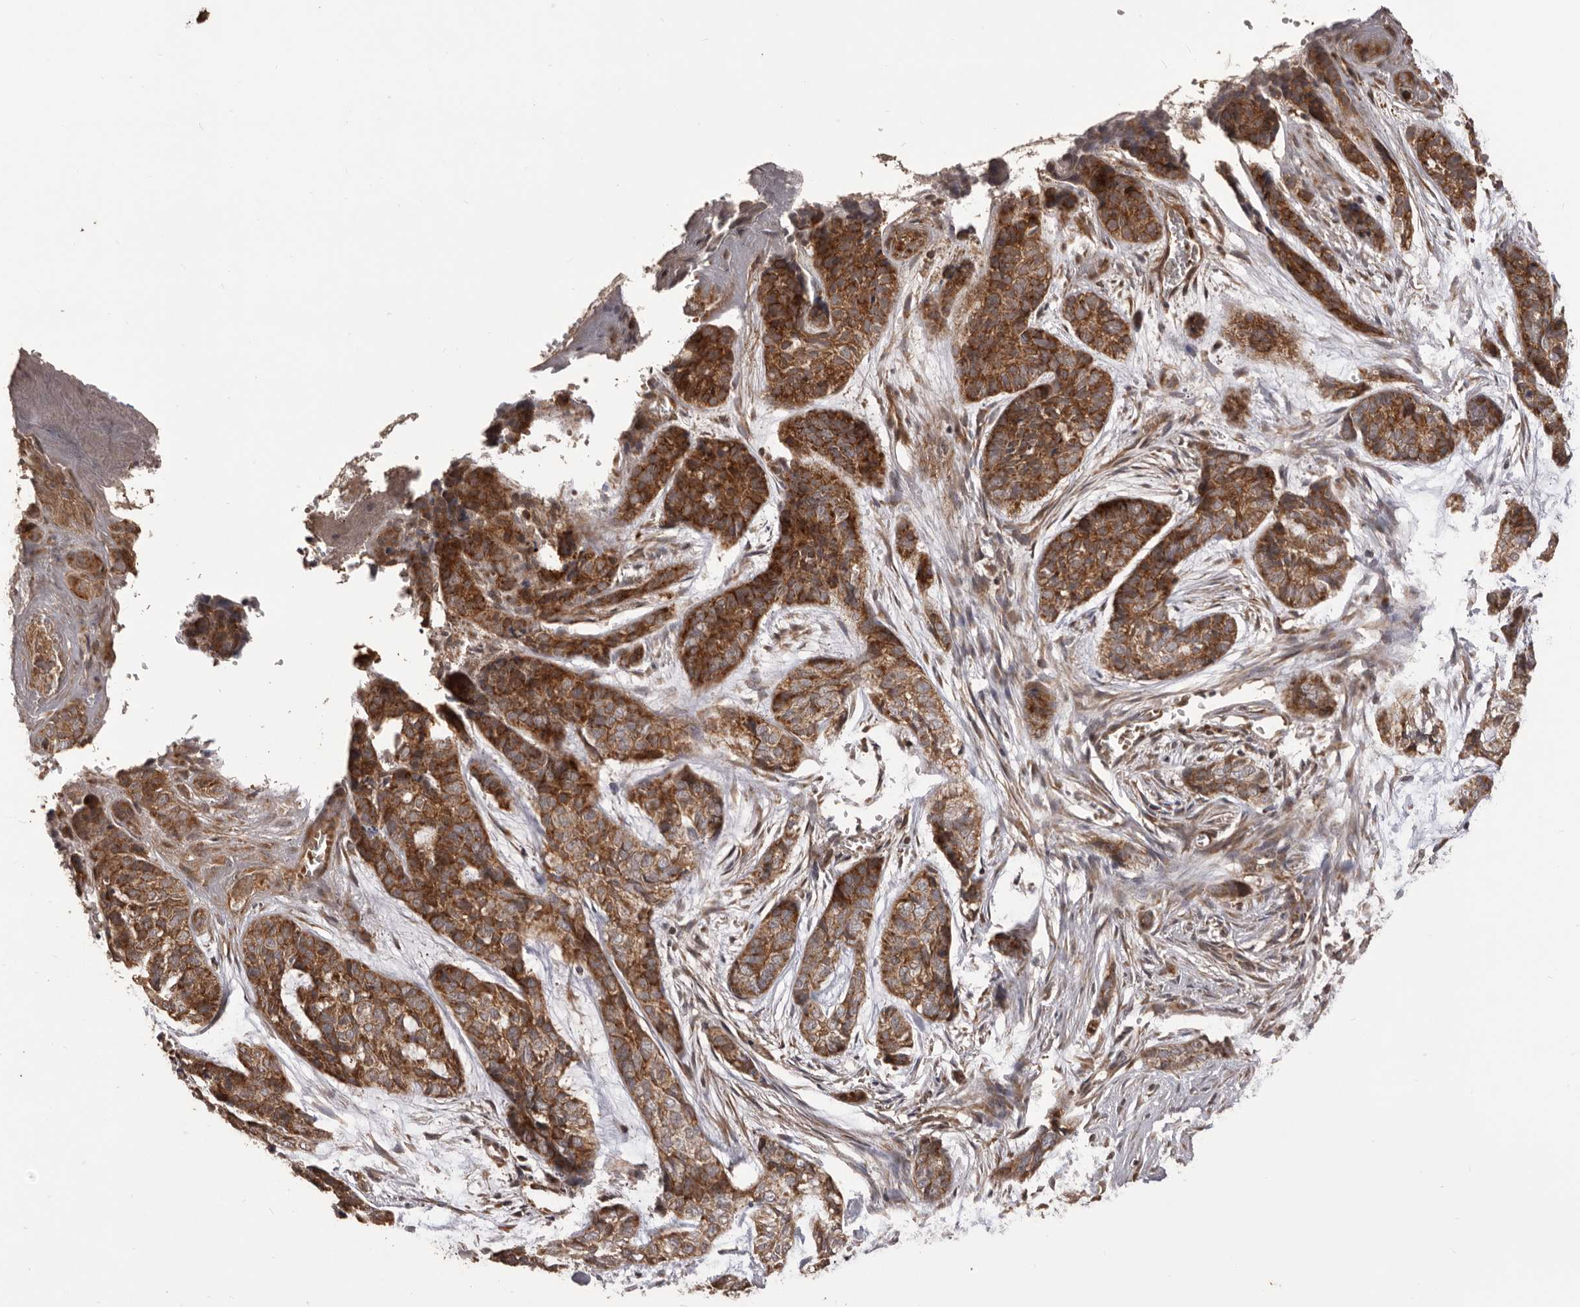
{"staining": {"intensity": "strong", "quantity": ">75%", "location": "cytoplasmic/membranous"}, "tissue": "skin cancer", "cell_type": "Tumor cells", "image_type": "cancer", "snomed": [{"axis": "morphology", "description": "Basal cell carcinoma"}, {"axis": "topography", "description": "Skin"}], "caption": "Tumor cells demonstrate high levels of strong cytoplasmic/membranous positivity in about >75% of cells in human skin cancer.", "gene": "QRSL1", "patient": {"sex": "female", "age": 64}}